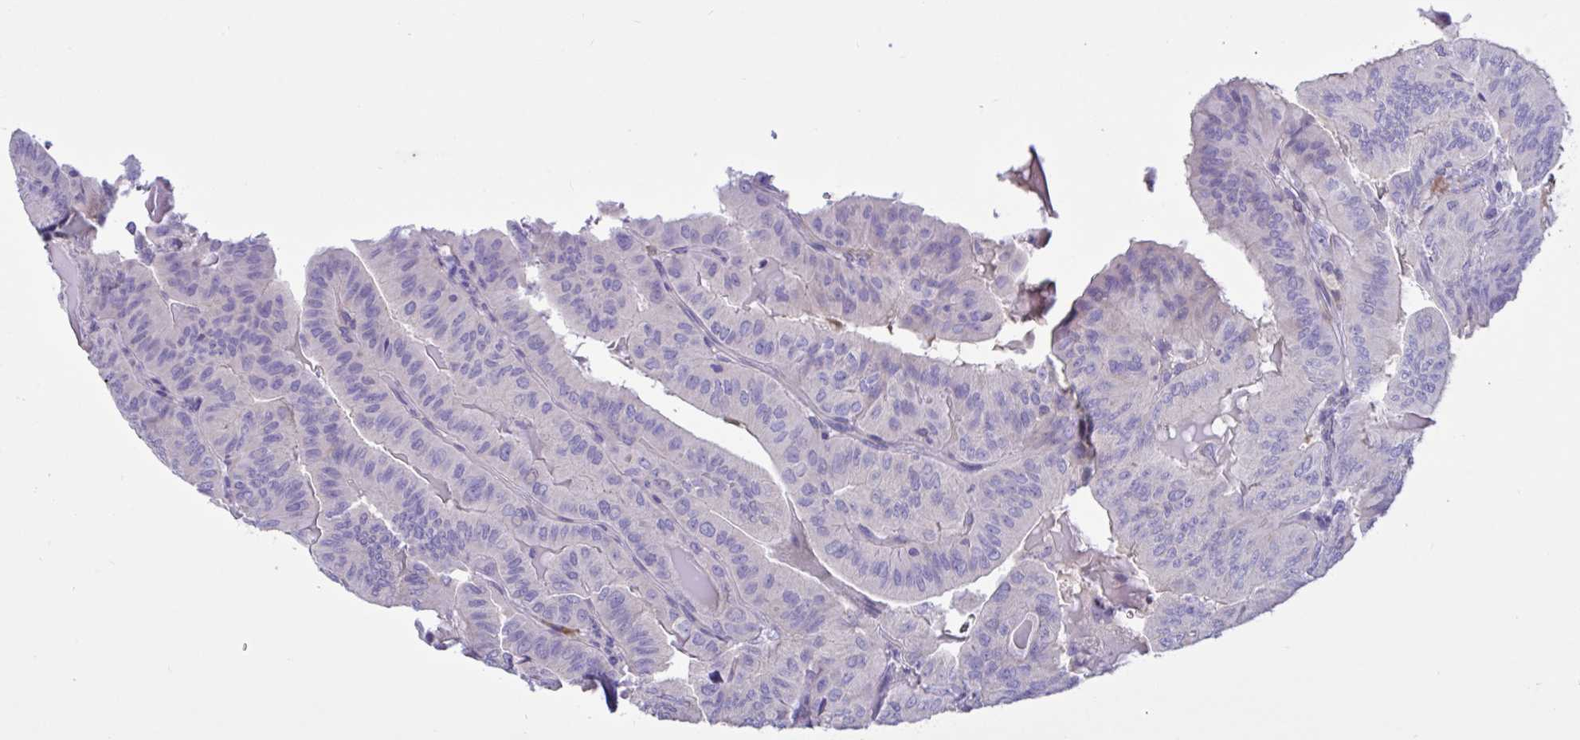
{"staining": {"intensity": "negative", "quantity": "none", "location": "none"}, "tissue": "thyroid cancer", "cell_type": "Tumor cells", "image_type": "cancer", "snomed": [{"axis": "morphology", "description": "Papillary adenocarcinoma, NOS"}, {"axis": "topography", "description": "Thyroid gland"}], "caption": "This micrograph is of thyroid cancer (papillary adenocarcinoma) stained with IHC to label a protein in brown with the nuclei are counter-stained blue. There is no positivity in tumor cells.", "gene": "SLC66A1", "patient": {"sex": "female", "age": 68}}